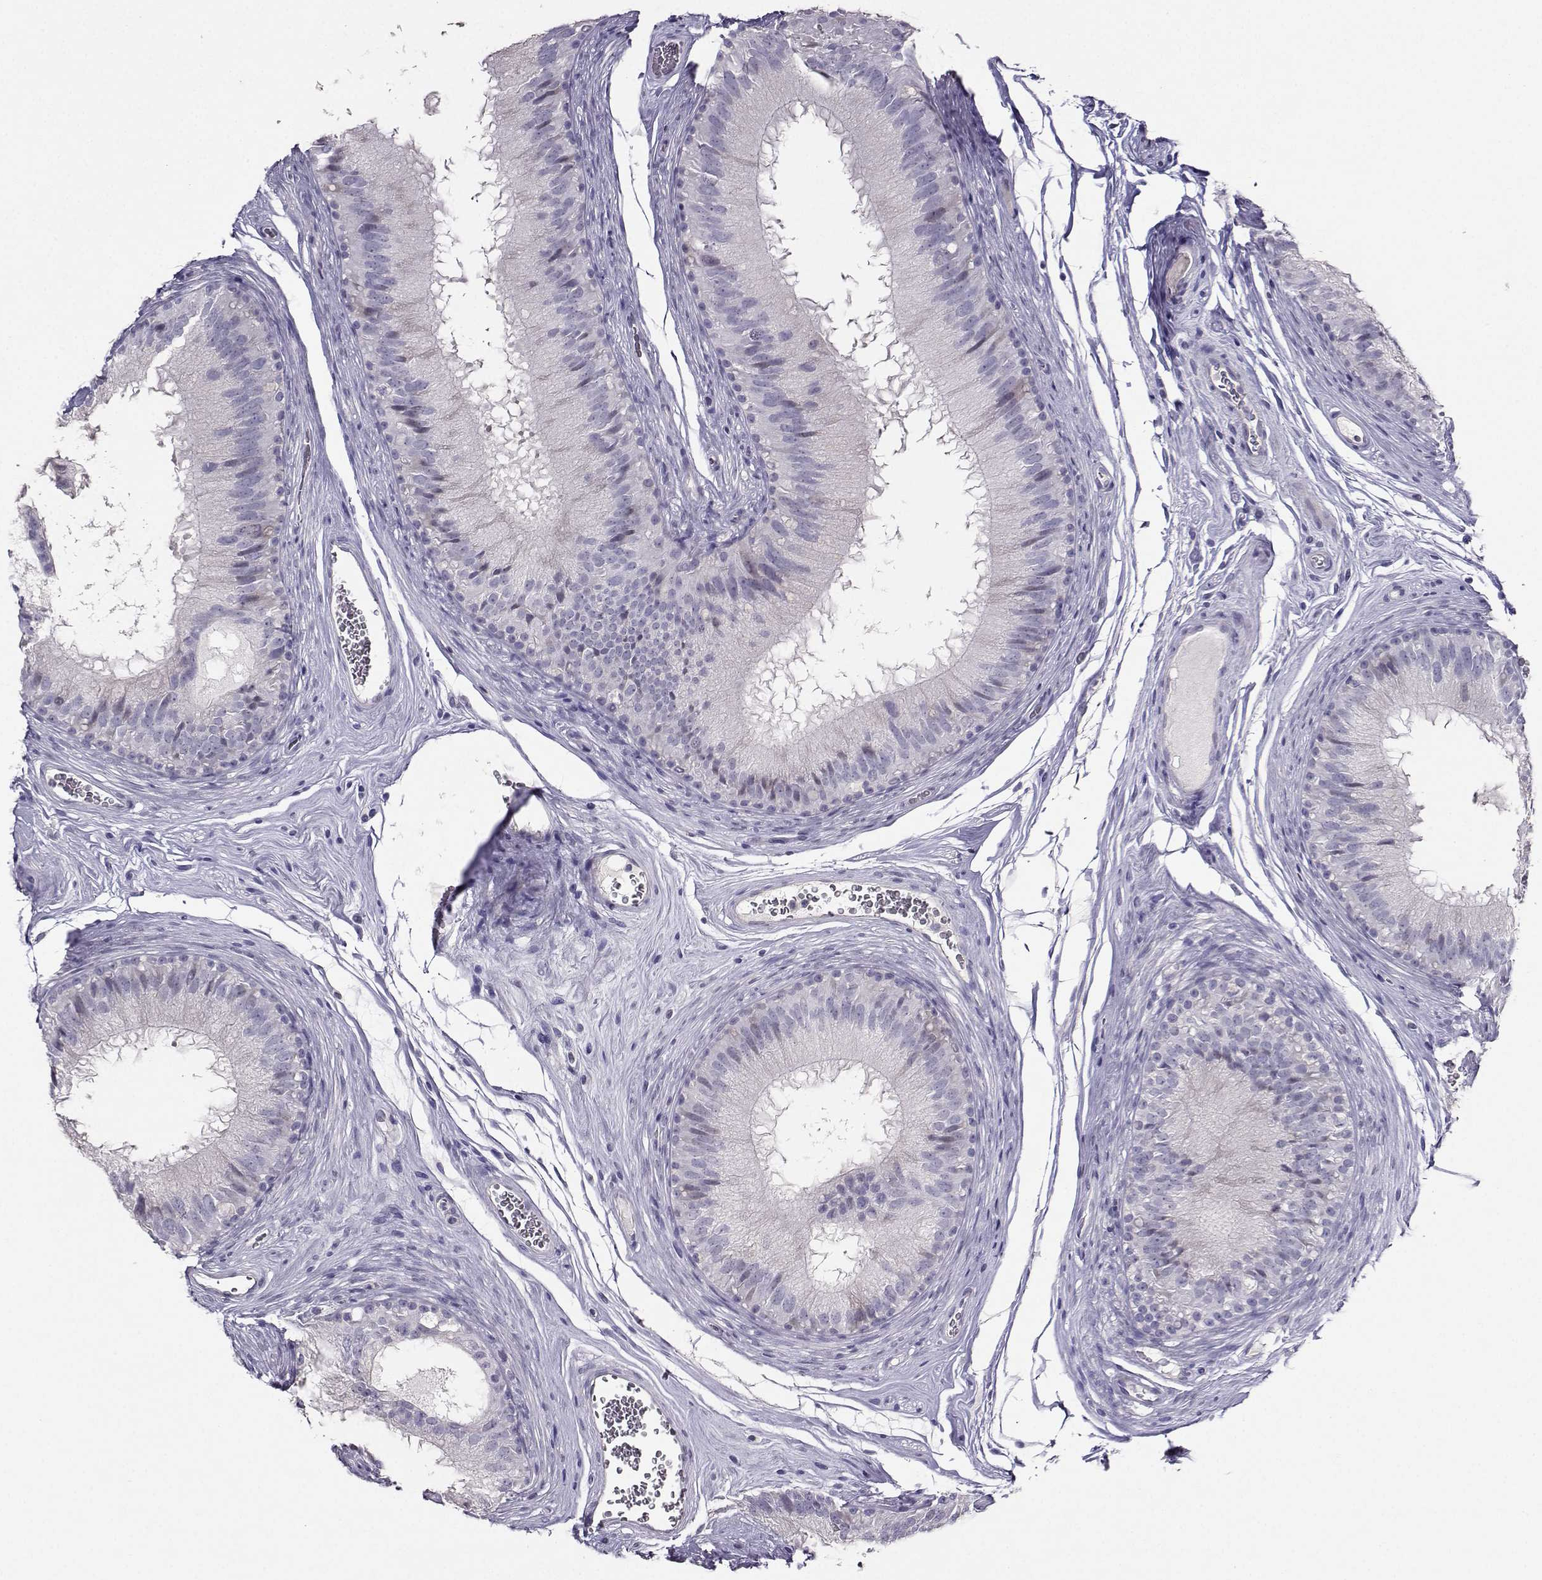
{"staining": {"intensity": "negative", "quantity": "none", "location": "none"}, "tissue": "epididymis", "cell_type": "Glandular cells", "image_type": "normal", "snomed": [{"axis": "morphology", "description": "Normal tissue, NOS"}, {"axis": "topography", "description": "Epididymis"}], "caption": "Protein analysis of benign epididymis exhibits no significant expression in glandular cells.", "gene": "CARTPT", "patient": {"sex": "male", "age": 37}}